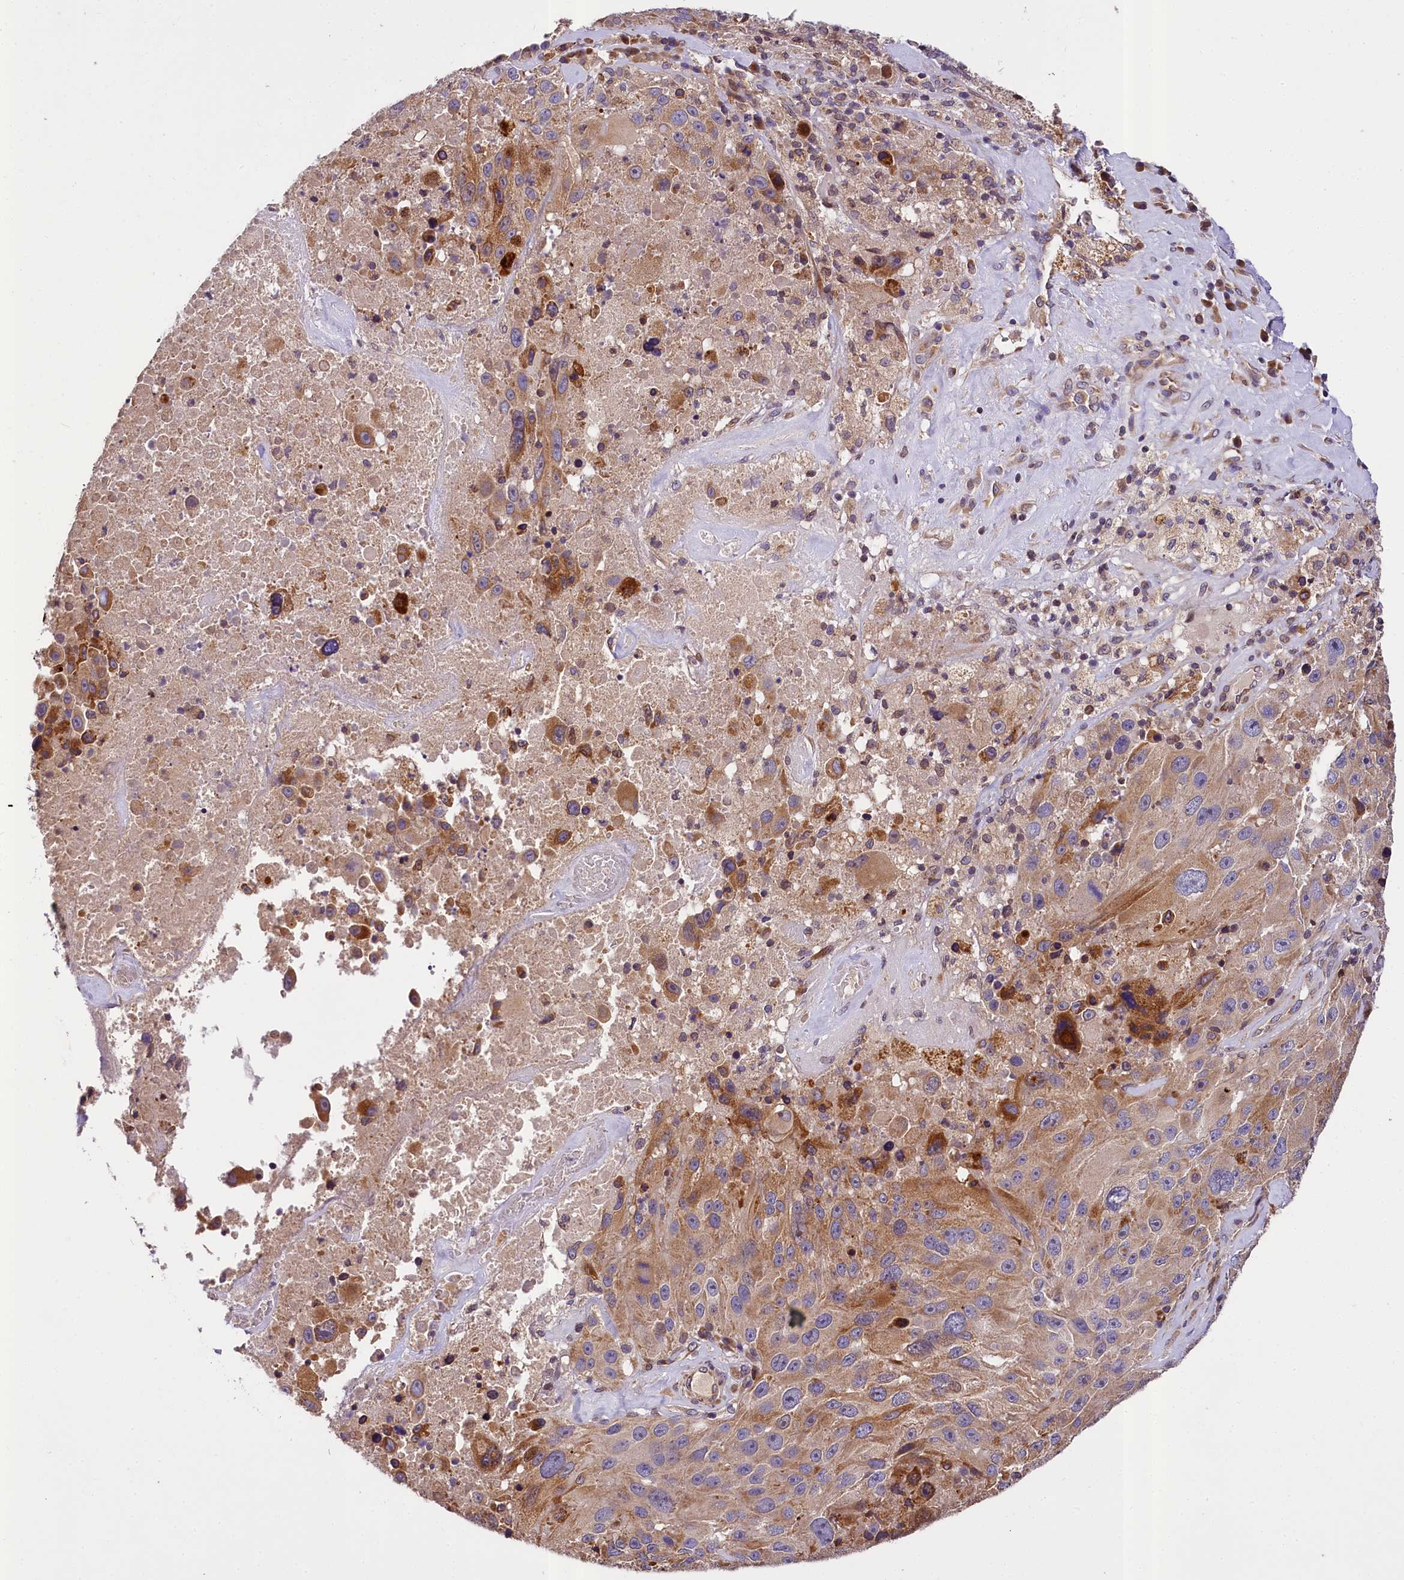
{"staining": {"intensity": "moderate", "quantity": "25%-75%", "location": "cytoplasmic/membranous"}, "tissue": "melanoma", "cell_type": "Tumor cells", "image_type": "cancer", "snomed": [{"axis": "morphology", "description": "Malignant melanoma, Metastatic site"}, {"axis": "topography", "description": "Lymph node"}], "caption": "DAB (3,3'-diaminobenzidine) immunohistochemical staining of malignant melanoma (metastatic site) exhibits moderate cytoplasmic/membranous protein expression in about 25%-75% of tumor cells.", "gene": "SUPV3L1", "patient": {"sex": "male", "age": 62}}